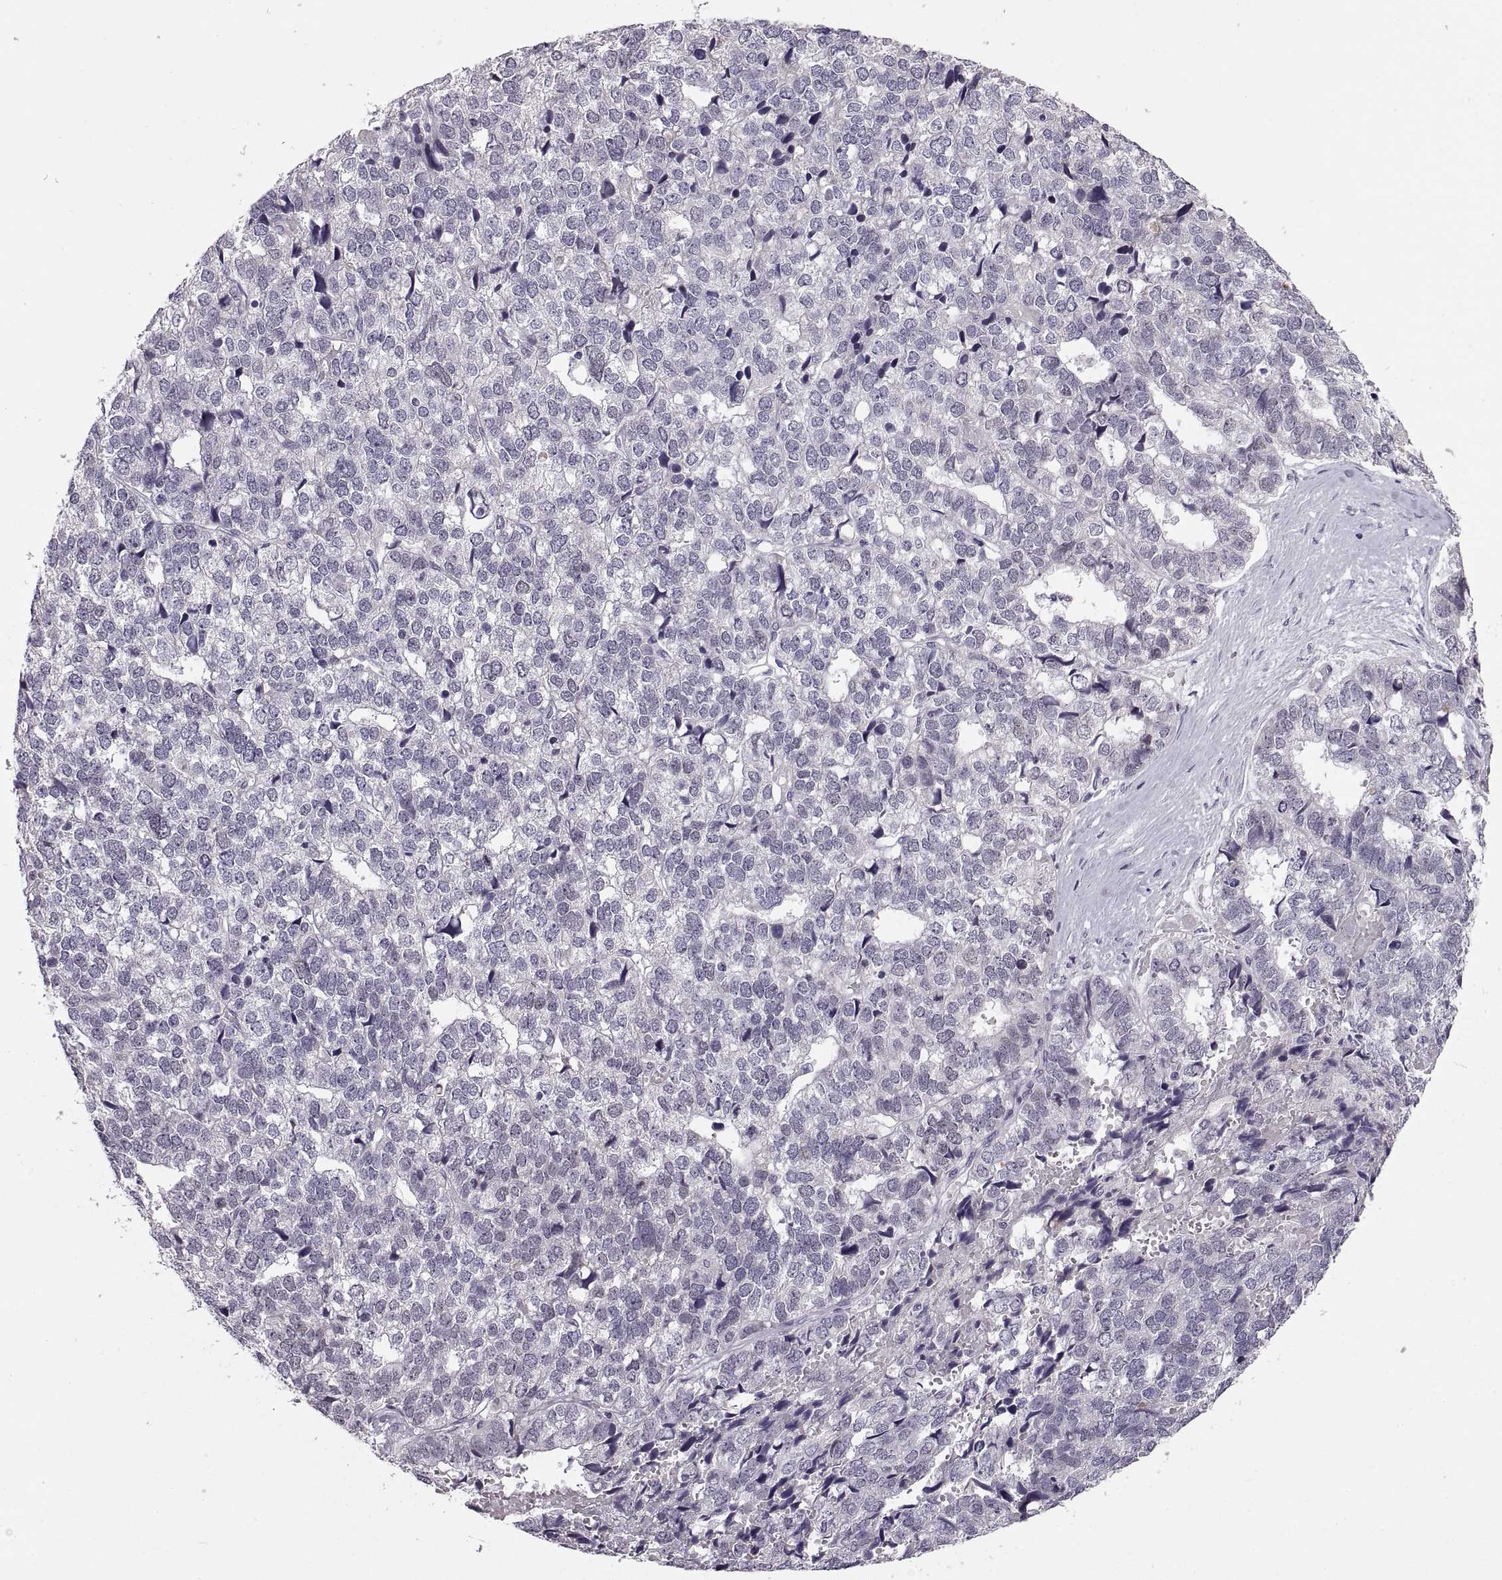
{"staining": {"intensity": "negative", "quantity": "none", "location": "none"}, "tissue": "stomach cancer", "cell_type": "Tumor cells", "image_type": "cancer", "snomed": [{"axis": "morphology", "description": "Adenocarcinoma, NOS"}, {"axis": "topography", "description": "Stomach"}], "caption": "Adenocarcinoma (stomach) was stained to show a protein in brown. There is no significant staining in tumor cells. Nuclei are stained in blue.", "gene": "MAGEB18", "patient": {"sex": "male", "age": 69}}